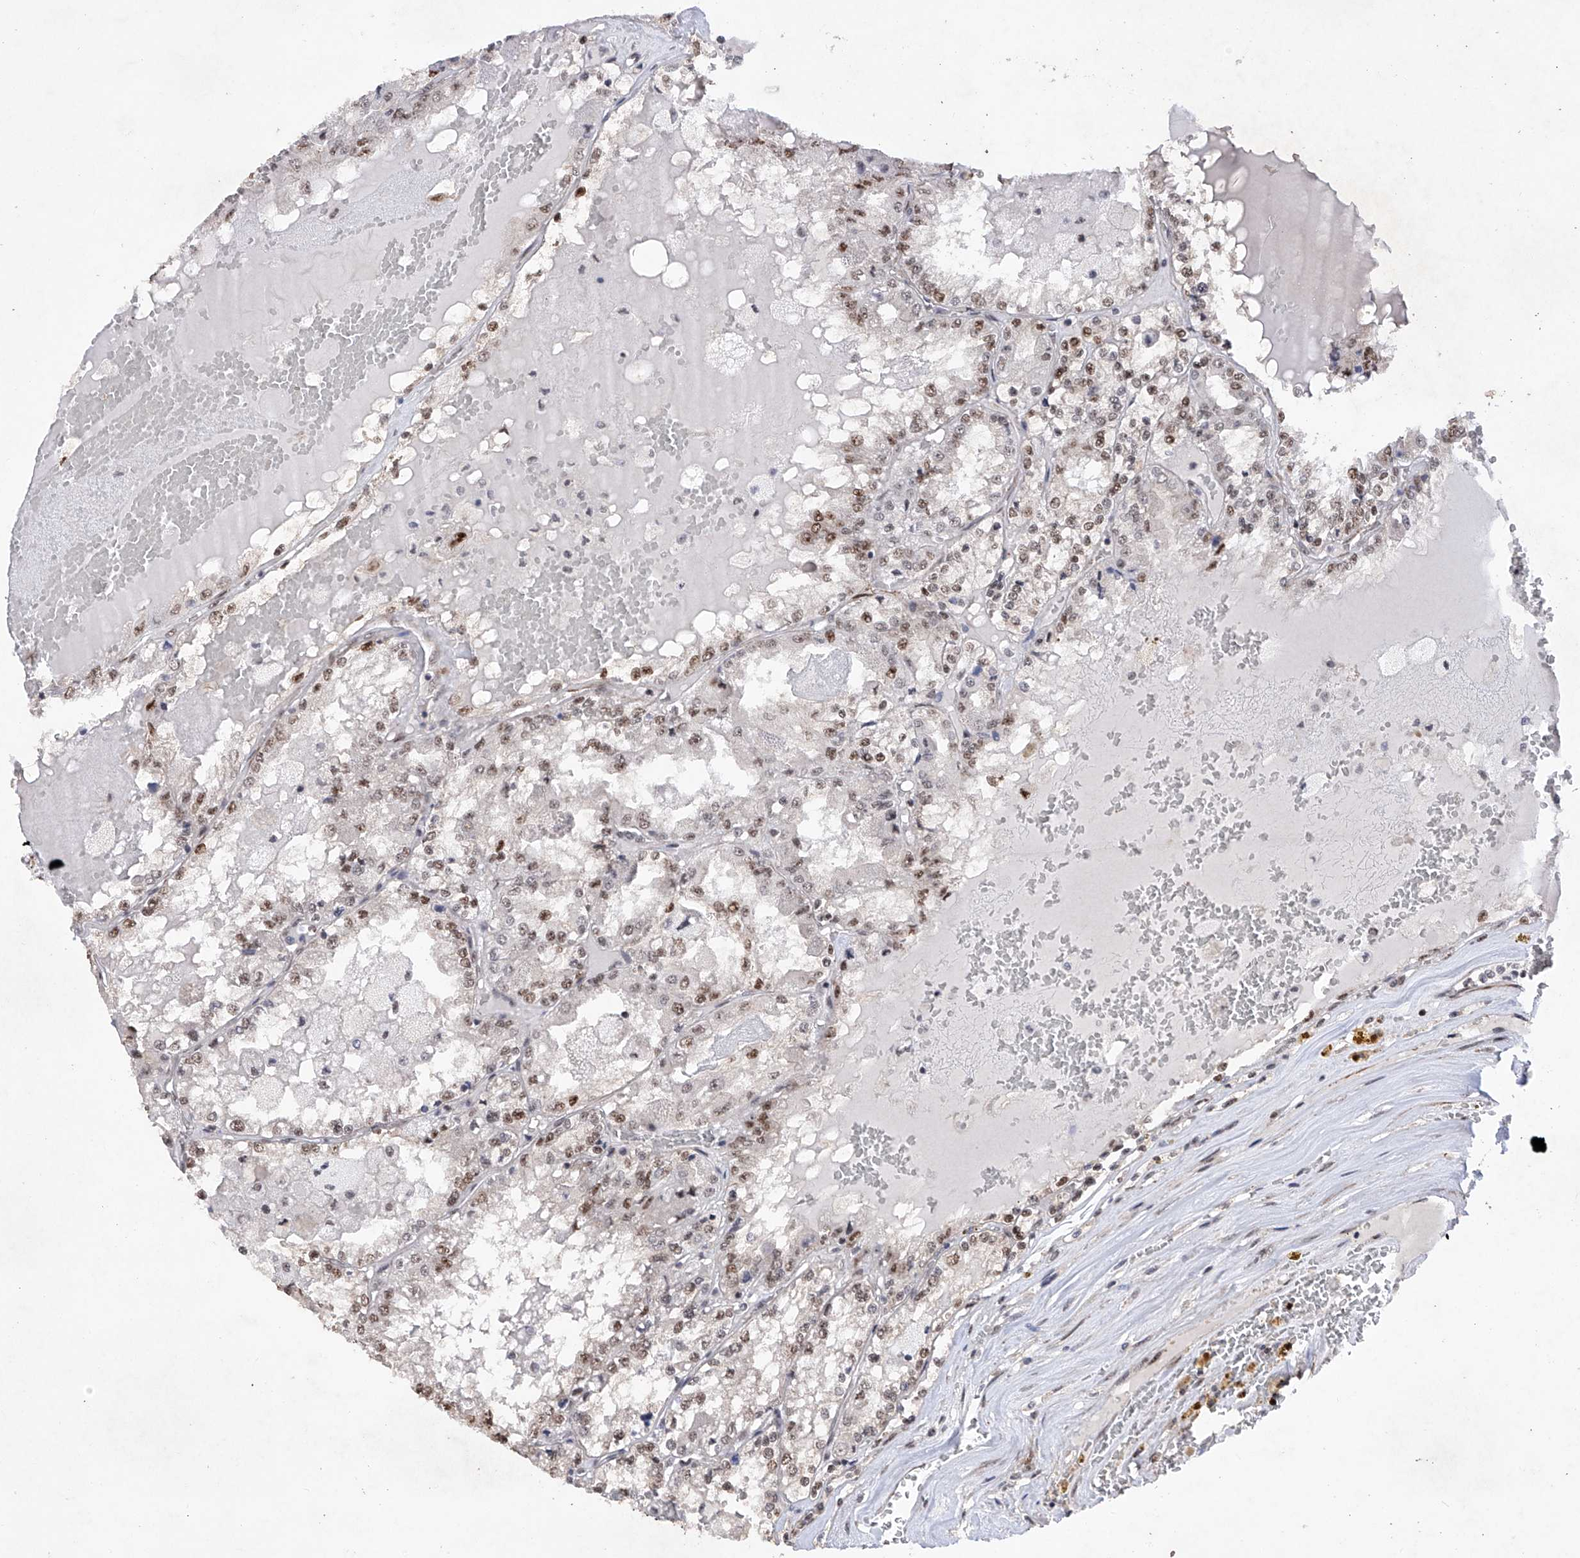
{"staining": {"intensity": "moderate", "quantity": "25%-75%", "location": "nuclear"}, "tissue": "renal cancer", "cell_type": "Tumor cells", "image_type": "cancer", "snomed": [{"axis": "morphology", "description": "Adenocarcinoma, NOS"}, {"axis": "topography", "description": "Kidney"}], "caption": "Renal cancer (adenocarcinoma) stained with DAB (3,3'-diaminobenzidine) immunohistochemistry shows medium levels of moderate nuclear staining in about 25%-75% of tumor cells. Nuclei are stained in blue.", "gene": "NFATC4", "patient": {"sex": "female", "age": 56}}